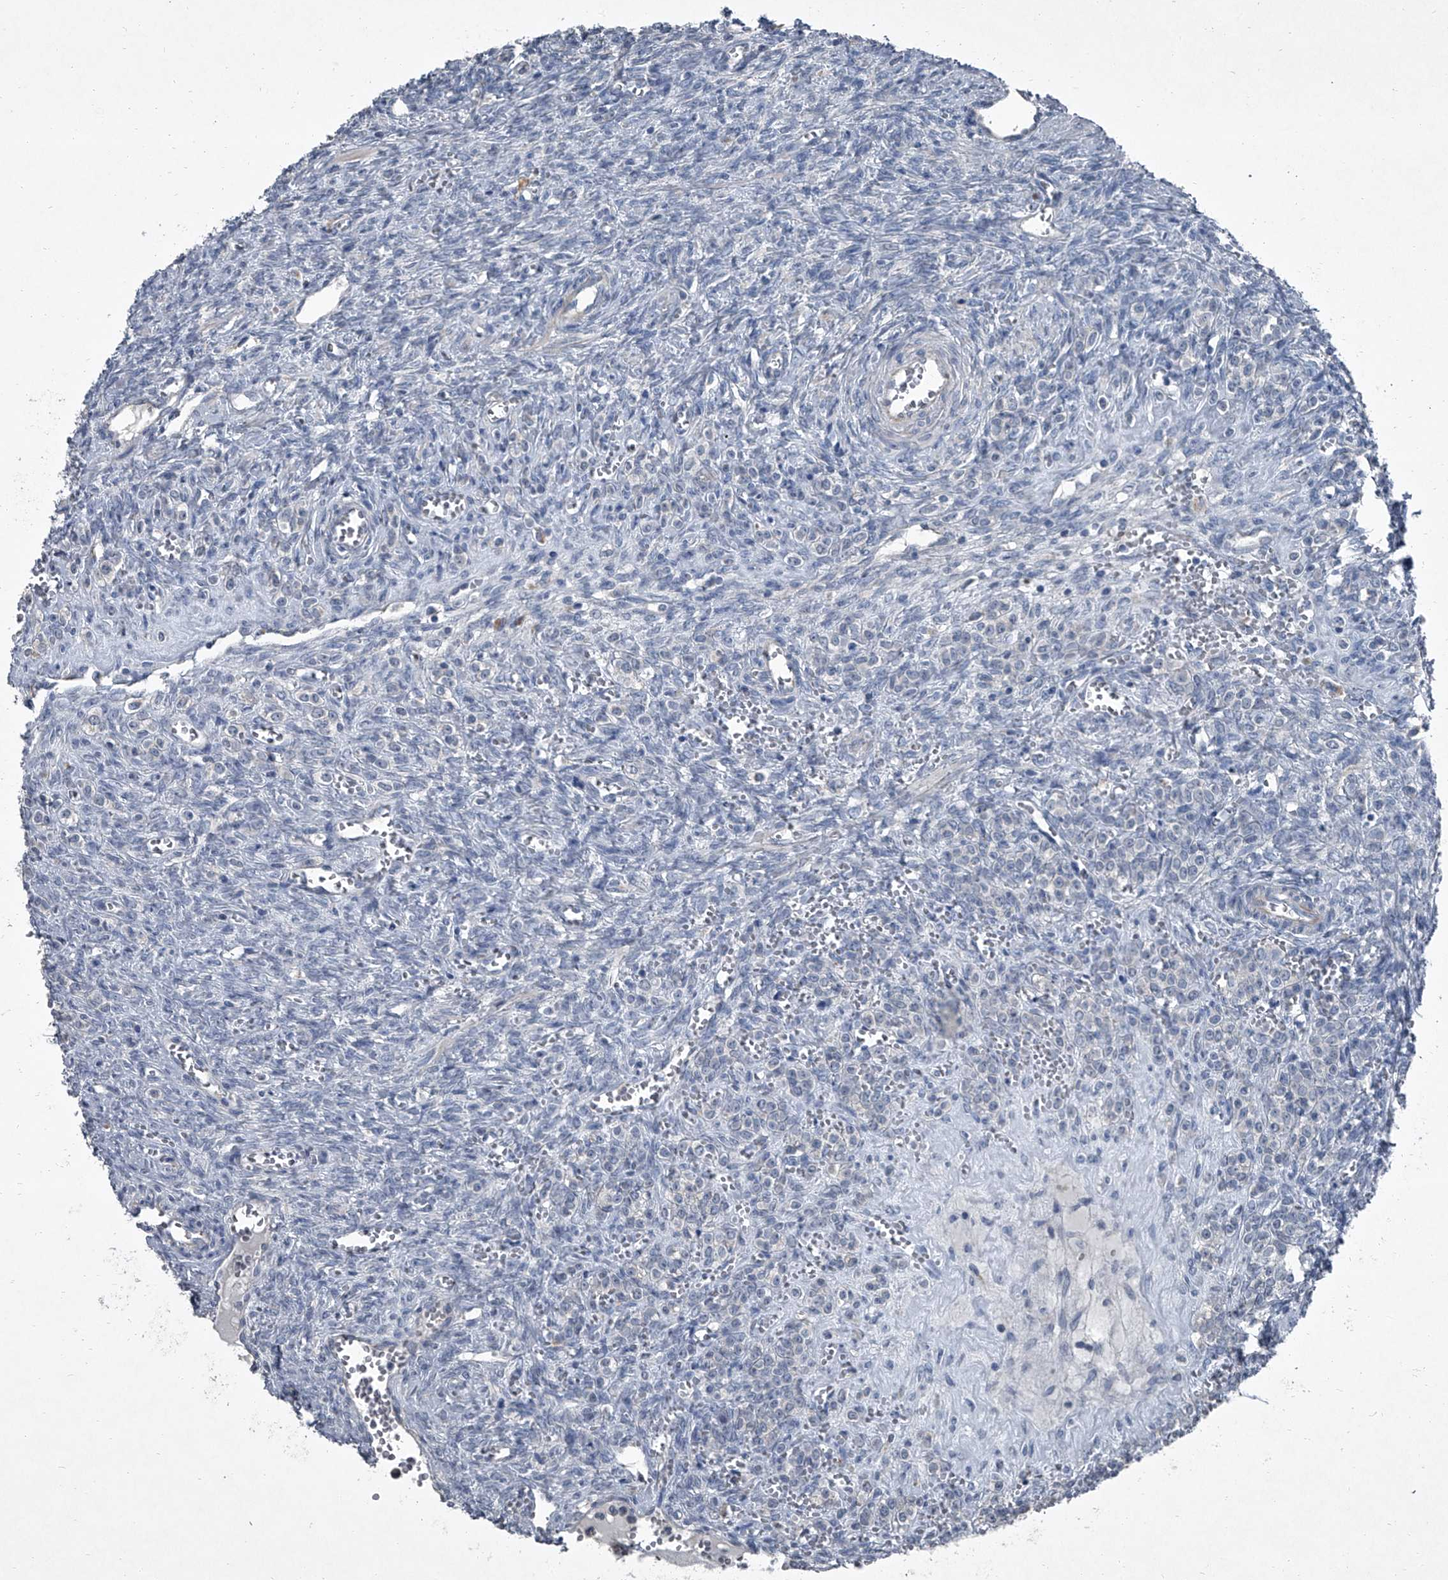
{"staining": {"intensity": "negative", "quantity": "none", "location": "none"}, "tissue": "ovary", "cell_type": "Ovarian stroma cells", "image_type": "normal", "snomed": [{"axis": "morphology", "description": "Normal tissue, NOS"}, {"axis": "topography", "description": "Ovary"}], "caption": "Immunohistochemistry (IHC) photomicrograph of unremarkable ovary stained for a protein (brown), which exhibits no positivity in ovarian stroma cells.", "gene": "HEPHL1", "patient": {"sex": "female", "age": 41}}